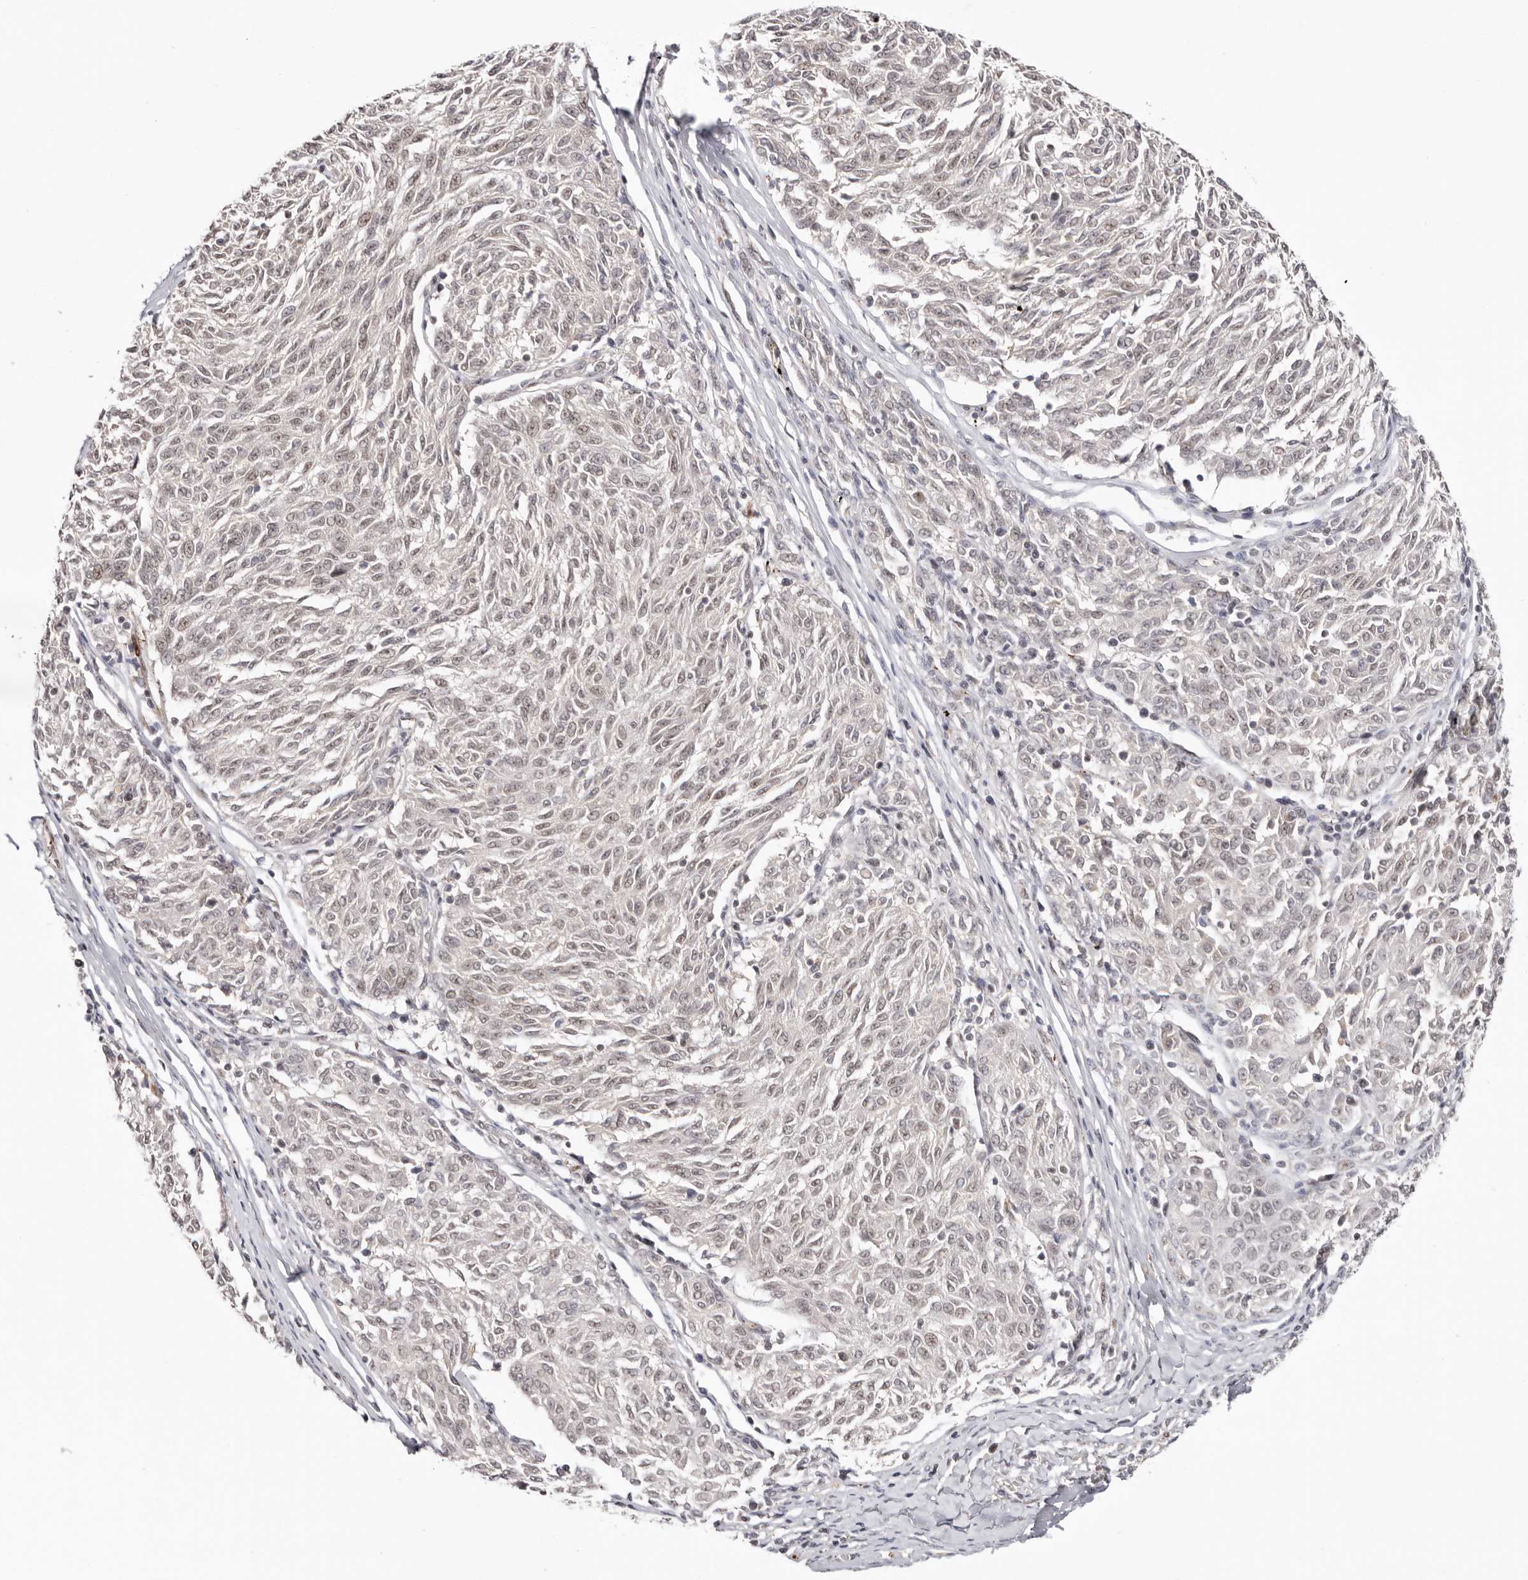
{"staining": {"intensity": "weak", "quantity": "<25%", "location": "nuclear"}, "tissue": "melanoma", "cell_type": "Tumor cells", "image_type": "cancer", "snomed": [{"axis": "morphology", "description": "Malignant melanoma, NOS"}, {"axis": "topography", "description": "Skin"}], "caption": "Histopathology image shows no significant protein staining in tumor cells of melanoma.", "gene": "SMAD7", "patient": {"sex": "female", "age": 72}}